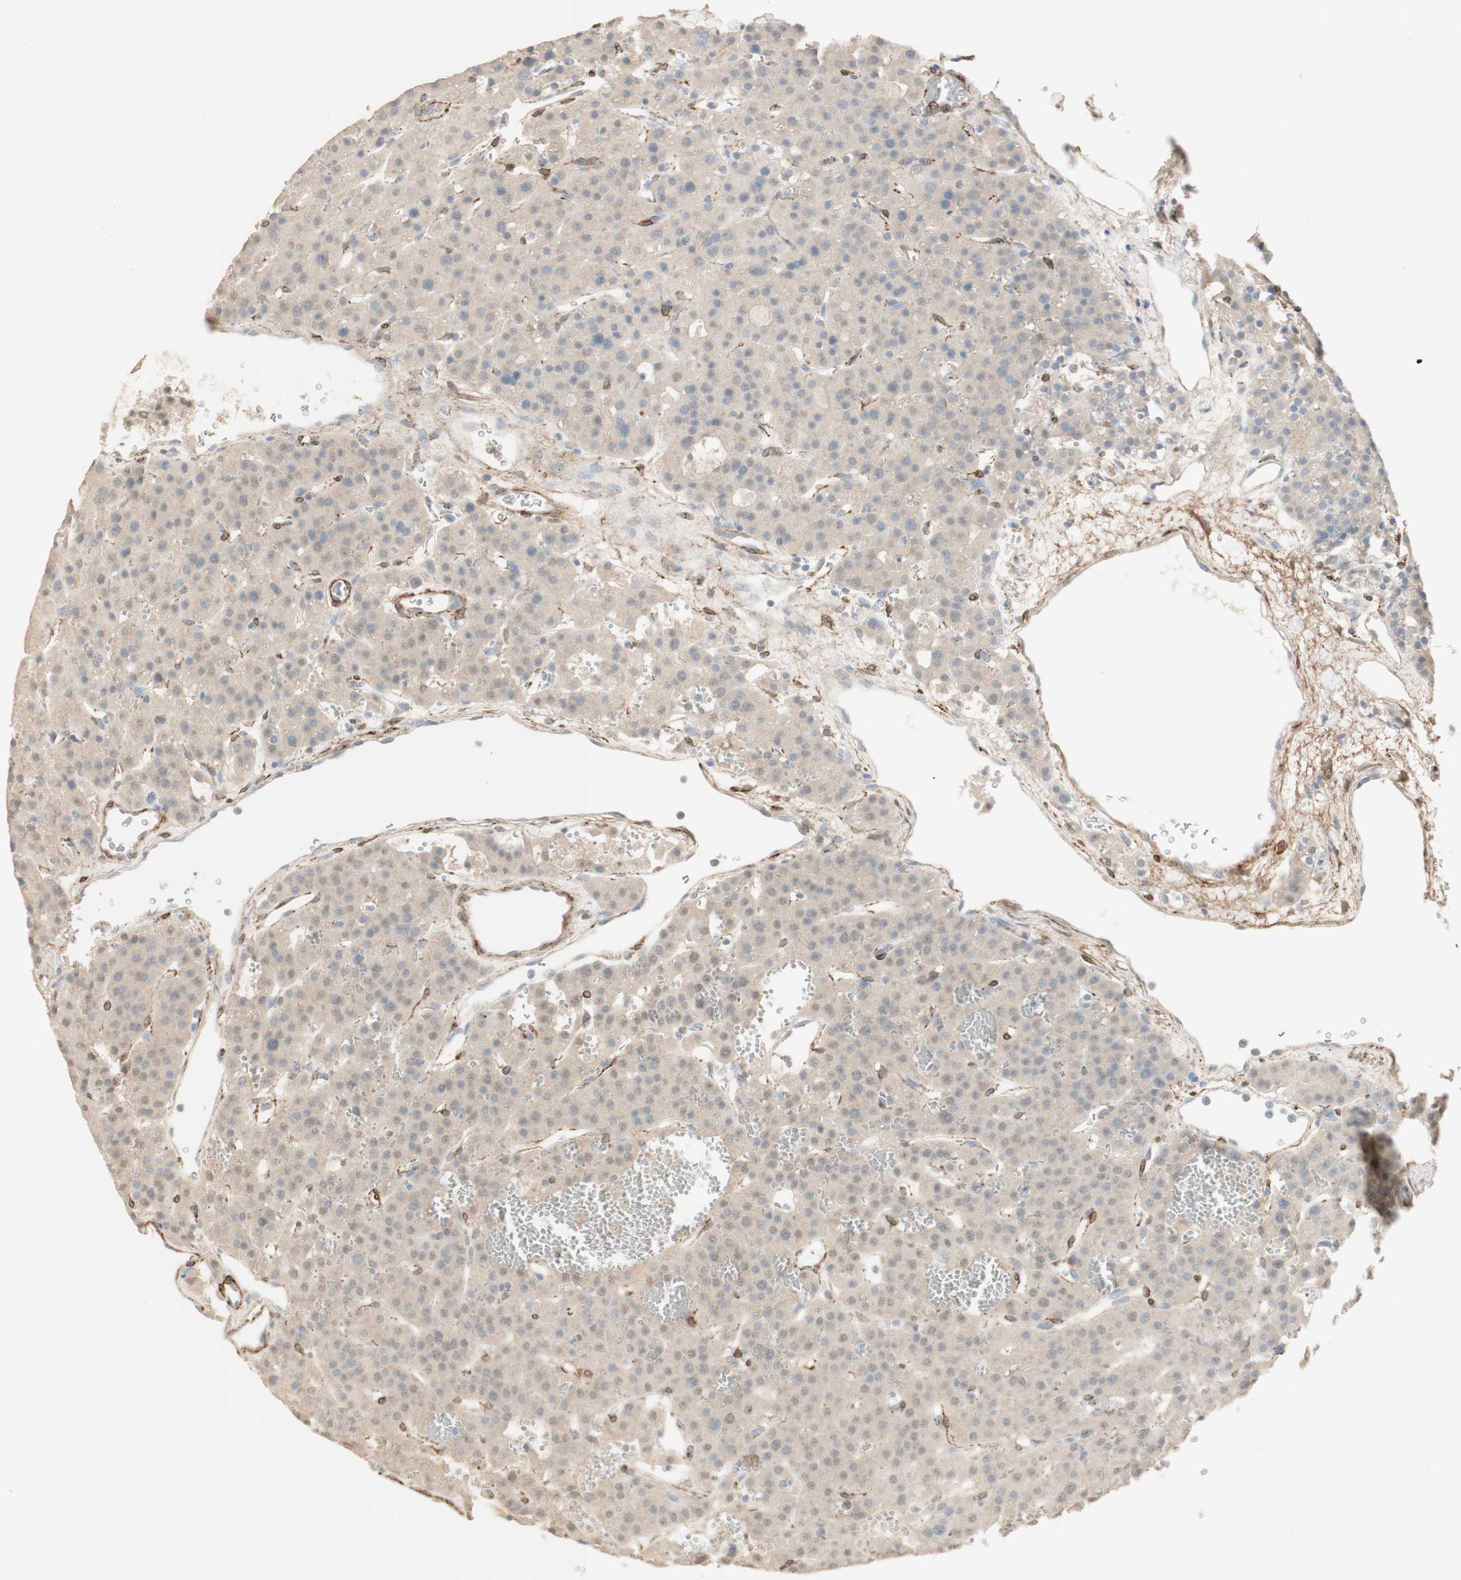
{"staining": {"intensity": "weak", "quantity": "<25%", "location": "nuclear"}, "tissue": "parathyroid gland", "cell_type": "Glandular cells", "image_type": "normal", "snomed": [{"axis": "morphology", "description": "Normal tissue, NOS"}, {"axis": "morphology", "description": "Adenoma, NOS"}, {"axis": "topography", "description": "Parathyroid gland"}], "caption": "This is an immunohistochemistry micrograph of benign human parathyroid gland. There is no positivity in glandular cells.", "gene": "MUC3A", "patient": {"sex": "female", "age": 81}}